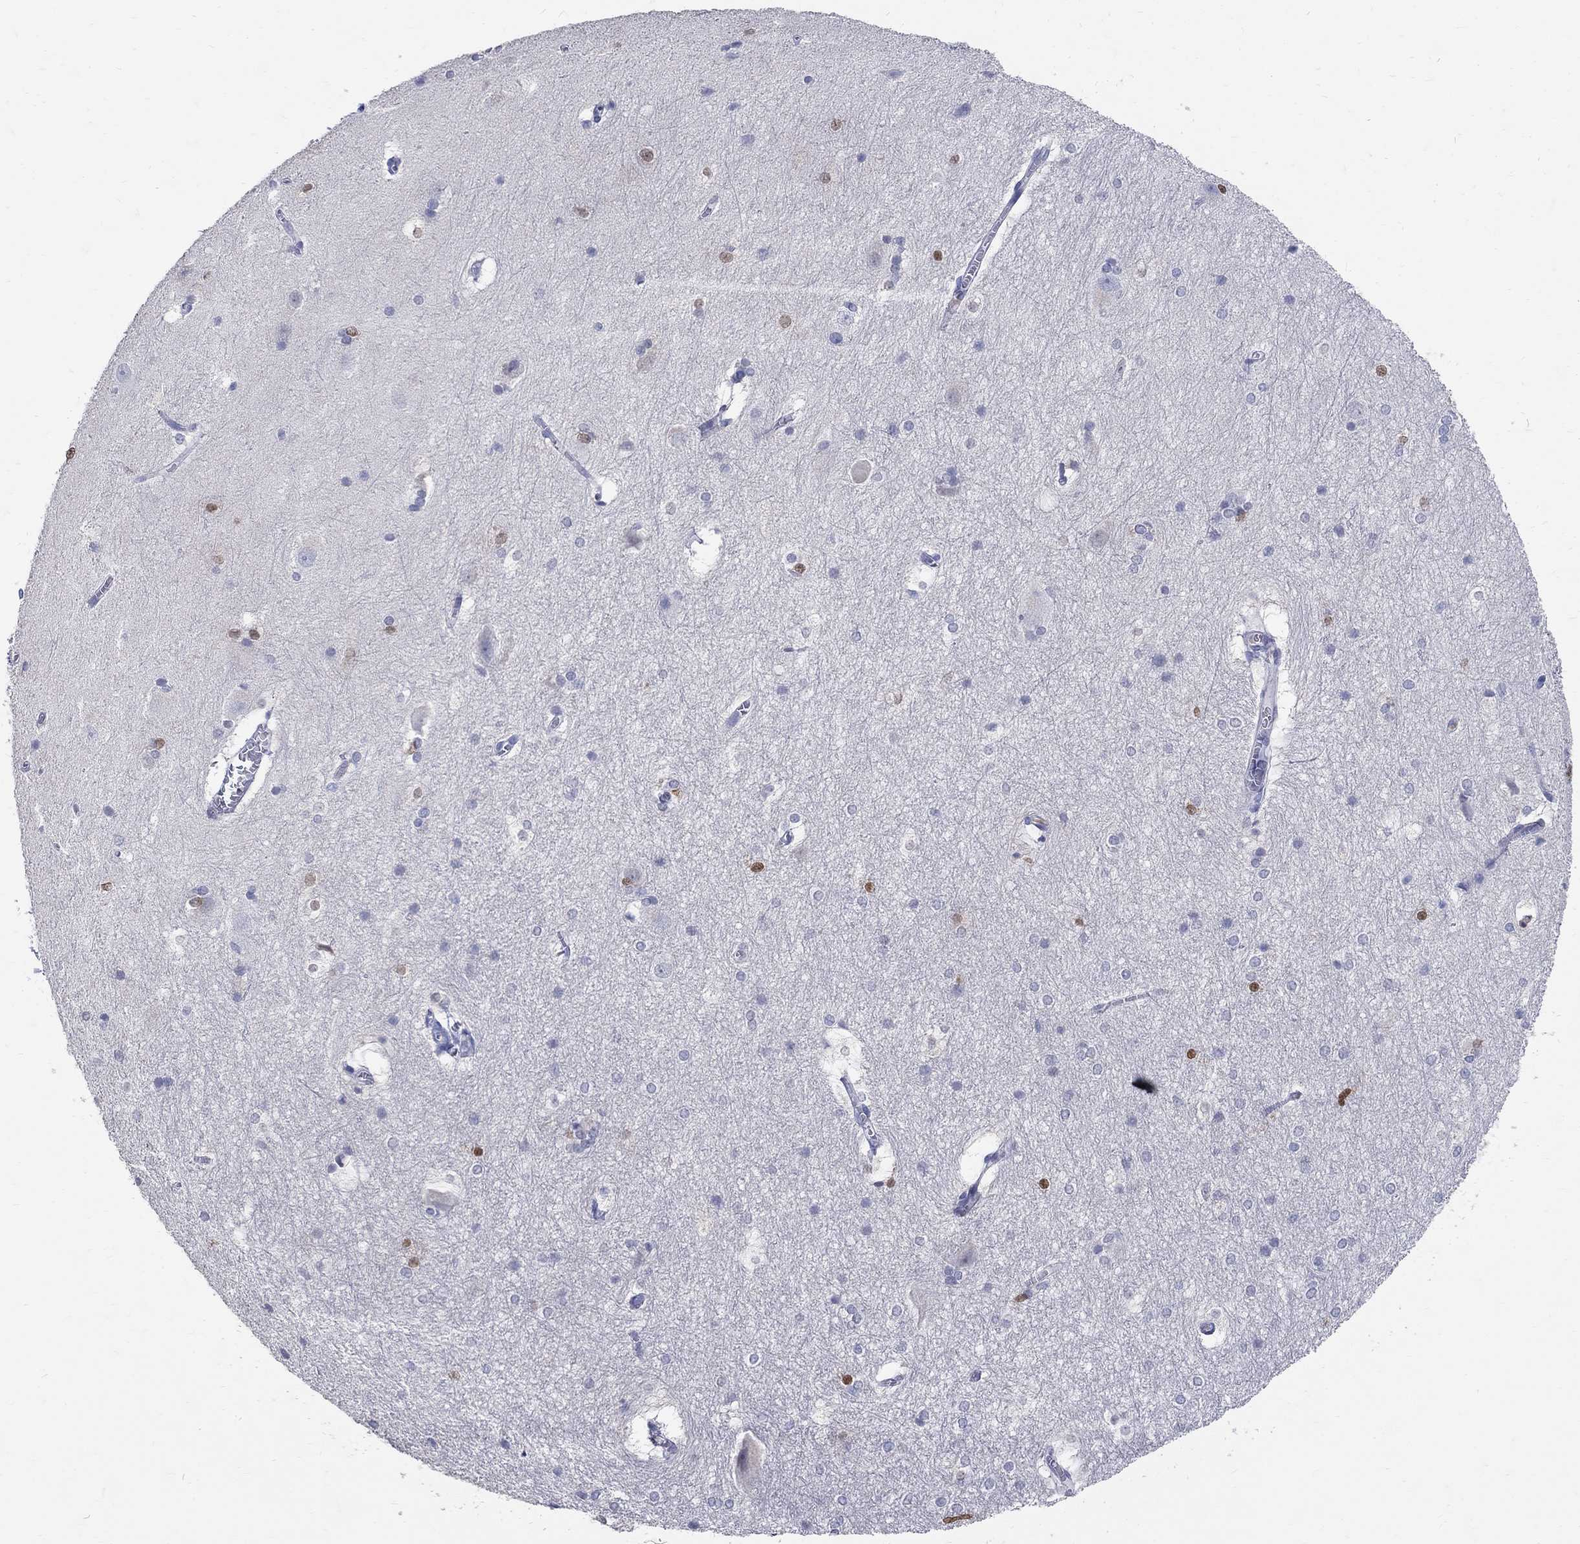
{"staining": {"intensity": "strong", "quantity": "<25%", "location": "nuclear"}, "tissue": "hippocampus", "cell_type": "Glial cells", "image_type": "normal", "snomed": [{"axis": "morphology", "description": "Normal tissue, NOS"}, {"axis": "topography", "description": "Cerebral cortex"}, {"axis": "topography", "description": "Hippocampus"}], "caption": "Glial cells demonstrate medium levels of strong nuclear staining in approximately <25% of cells in benign human hippocampus. (DAB (3,3'-diaminobenzidine) IHC, brown staining for protein, blue staining for nuclei).", "gene": "SOX2", "patient": {"sex": "female", "age": 19}}